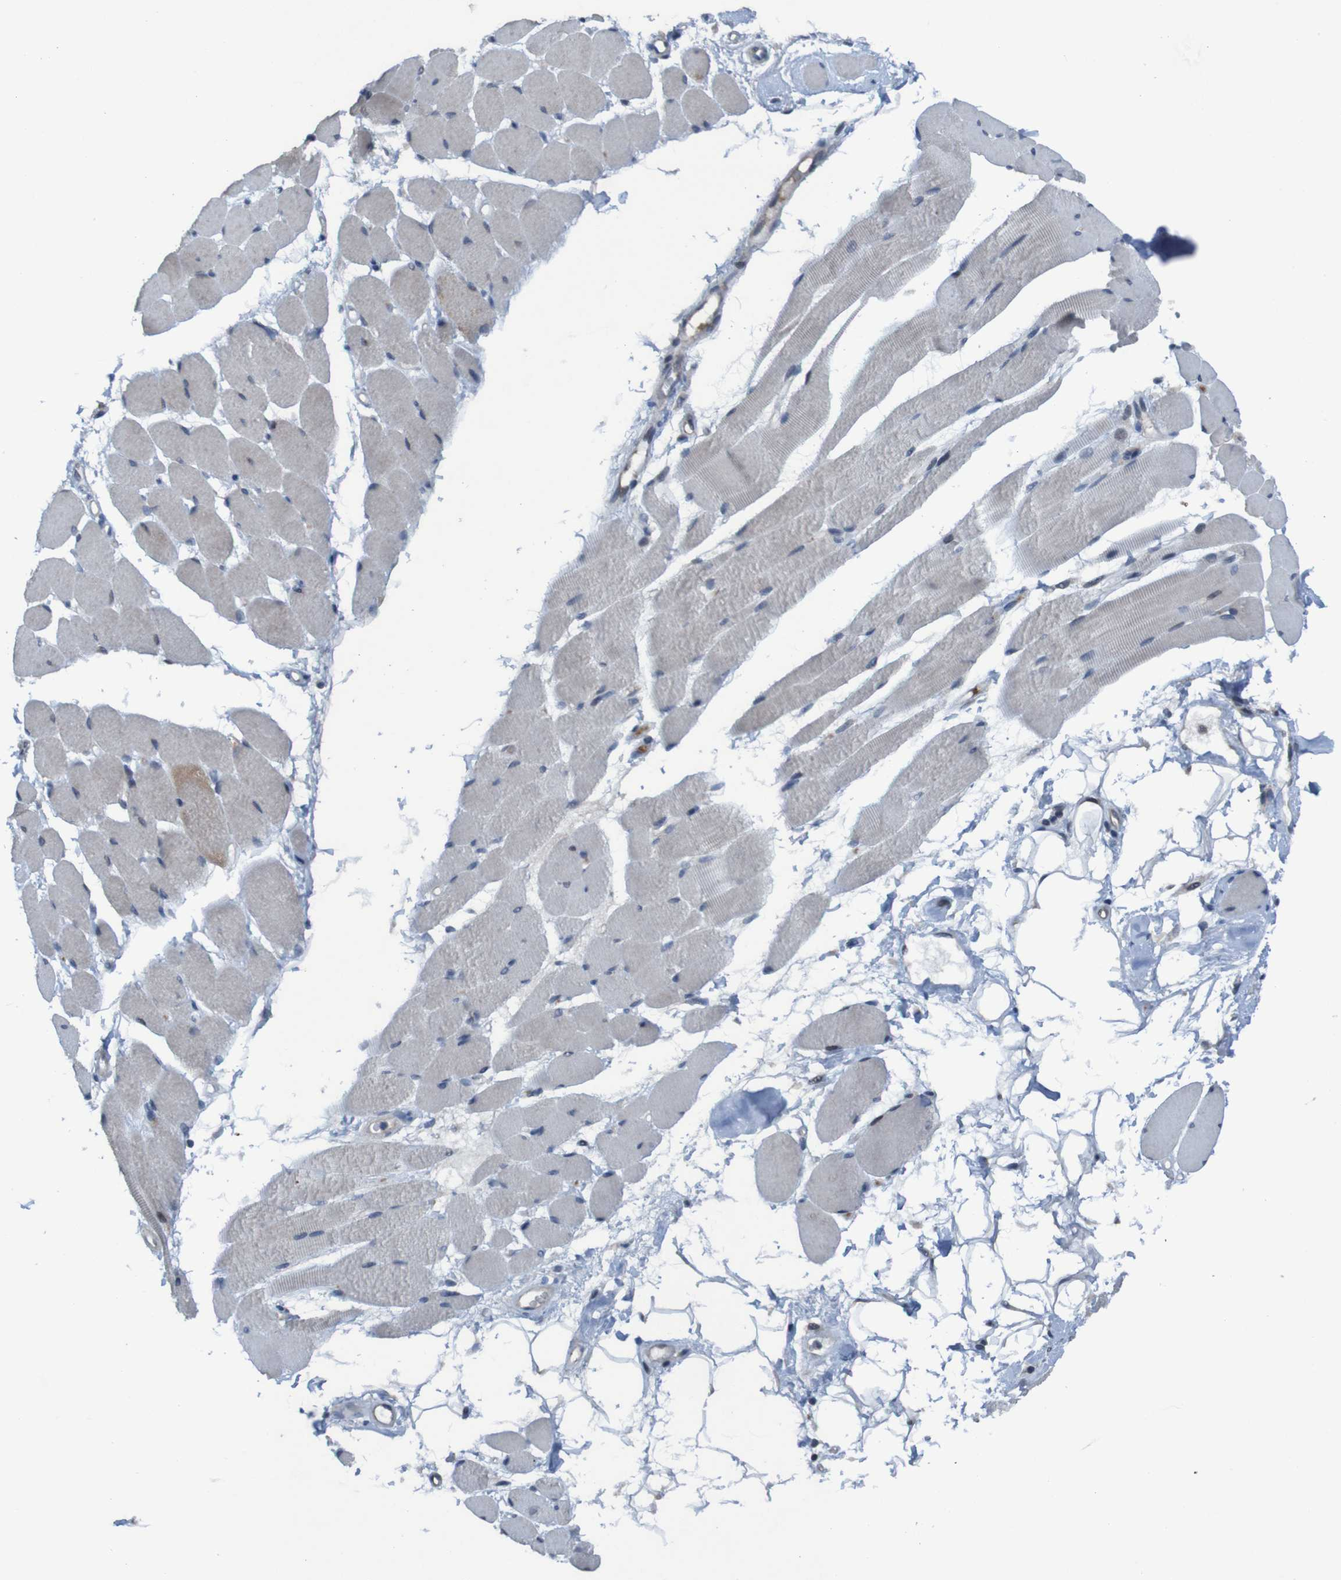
{"staining": {"intensity": "moderate", "quantity": "<25%", "location": "cytoplasmic/membranous"}, "tissue": "skeletal muscle", "cell_type": "Myocytes", "image_type": "normal", "snomed": [{"axis": "morphology", "description": "Normal tissue, NOS"}, {"axis": "topography", "description": "Skeletal muscle"}, {"axis": "topography", "description": "Peripheral nerve tissue"}], "caption": "Moderate cytoplasmic/membranous staining for a protein is appreciated in approximately <25% of myocytes of normal skeletal muscle using IHC.", "gene": "CLDN18", "patient": {"sex": "female", "age": 84}}